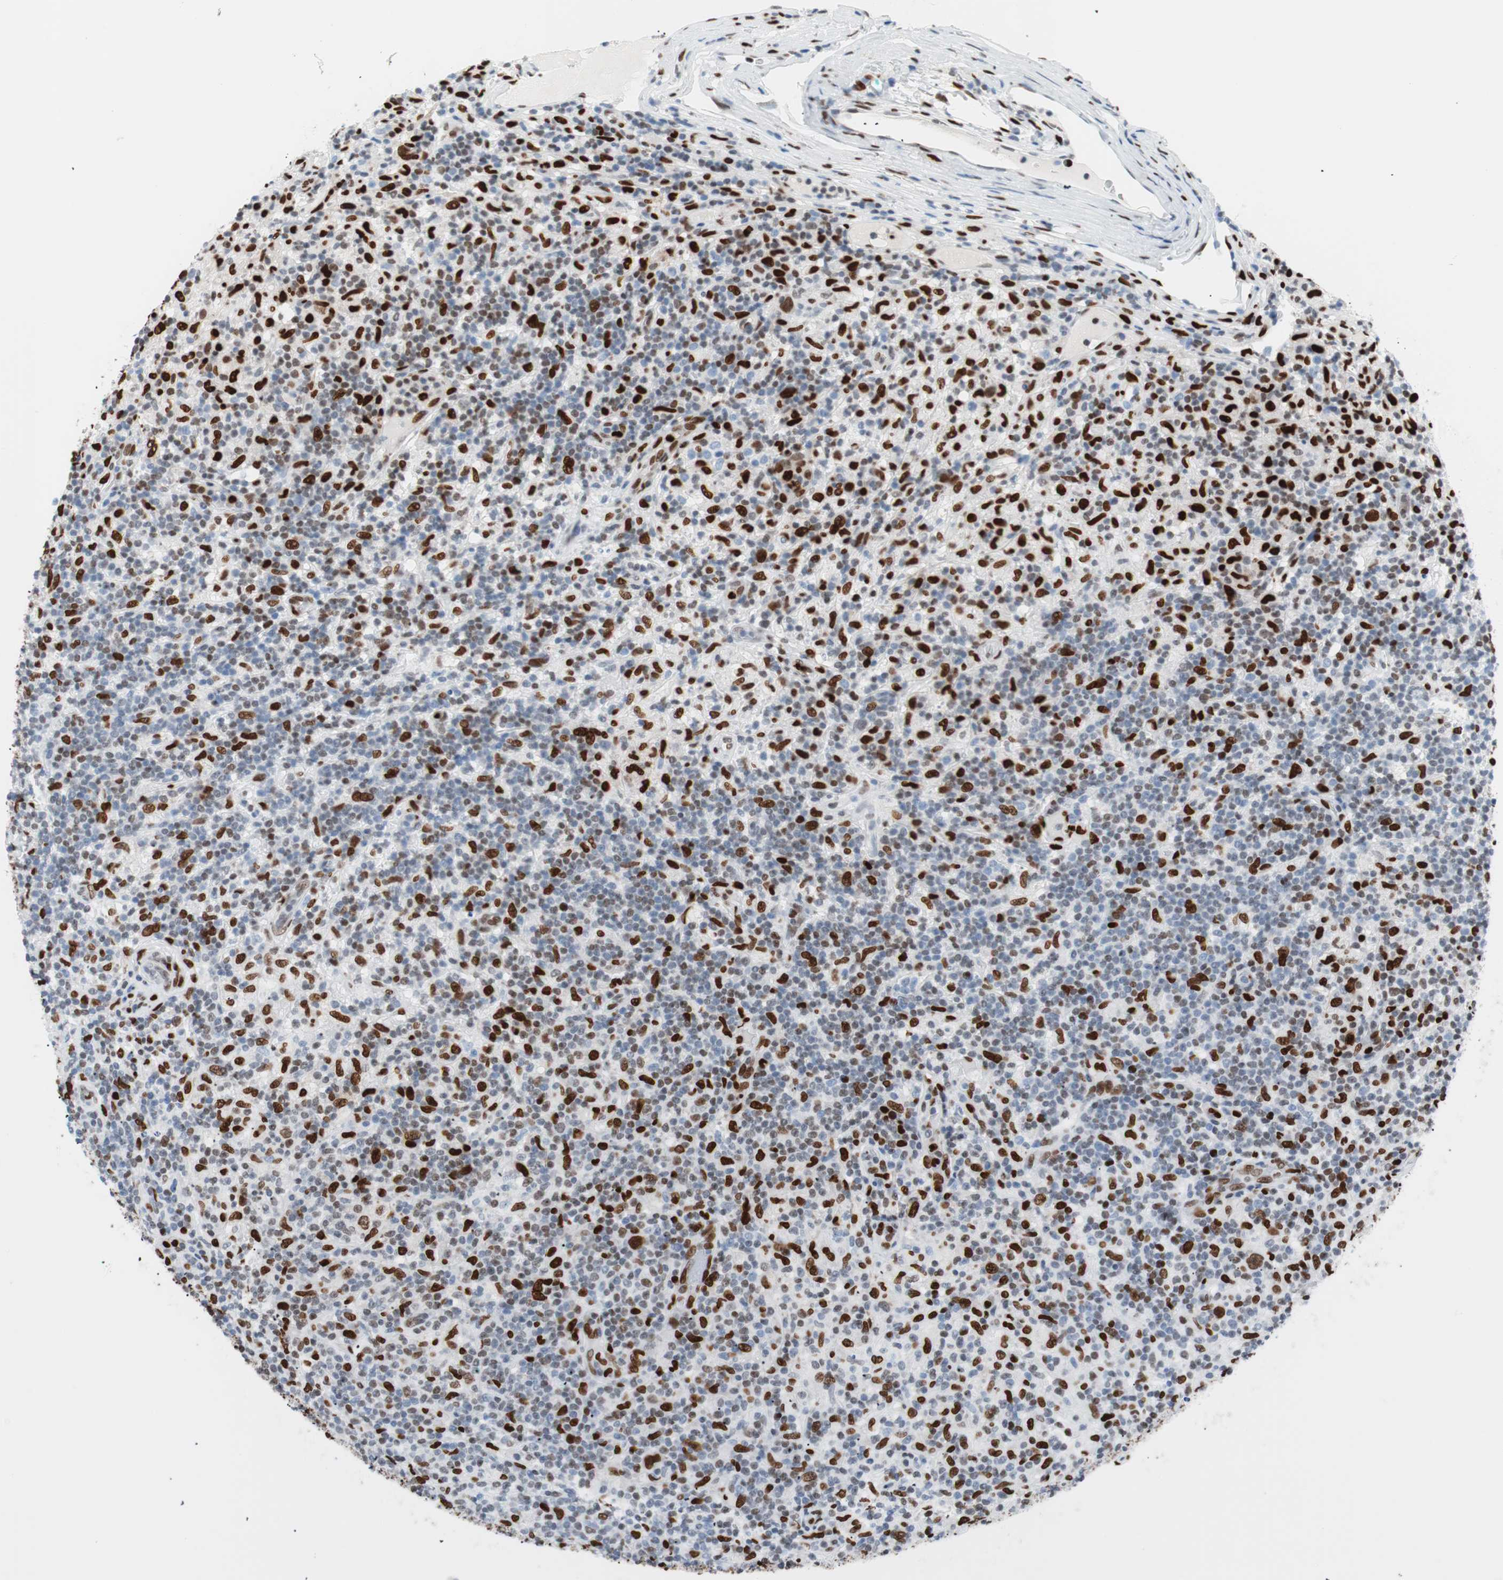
{"staining": {"intensity": "moderate", "quantity": ">75%", "location": "nuclear"}, "tissue": "lymphoma", "cell_type": "Tumor cells", "image_type": "cancer", "snomed": [{"axis": "morphology", "description": "Hodgkin's disease, NOS"}, {"axis": "topography", "description": "Lymph node"}], "caption": "Tumor cells exhibit medium levels of moderate nuclear expression in about >75% of cells in lymphoma. Nuclei are stained in blue.", "gene": "CEBPB", "patient": {"sex": "male", "age": 70}}